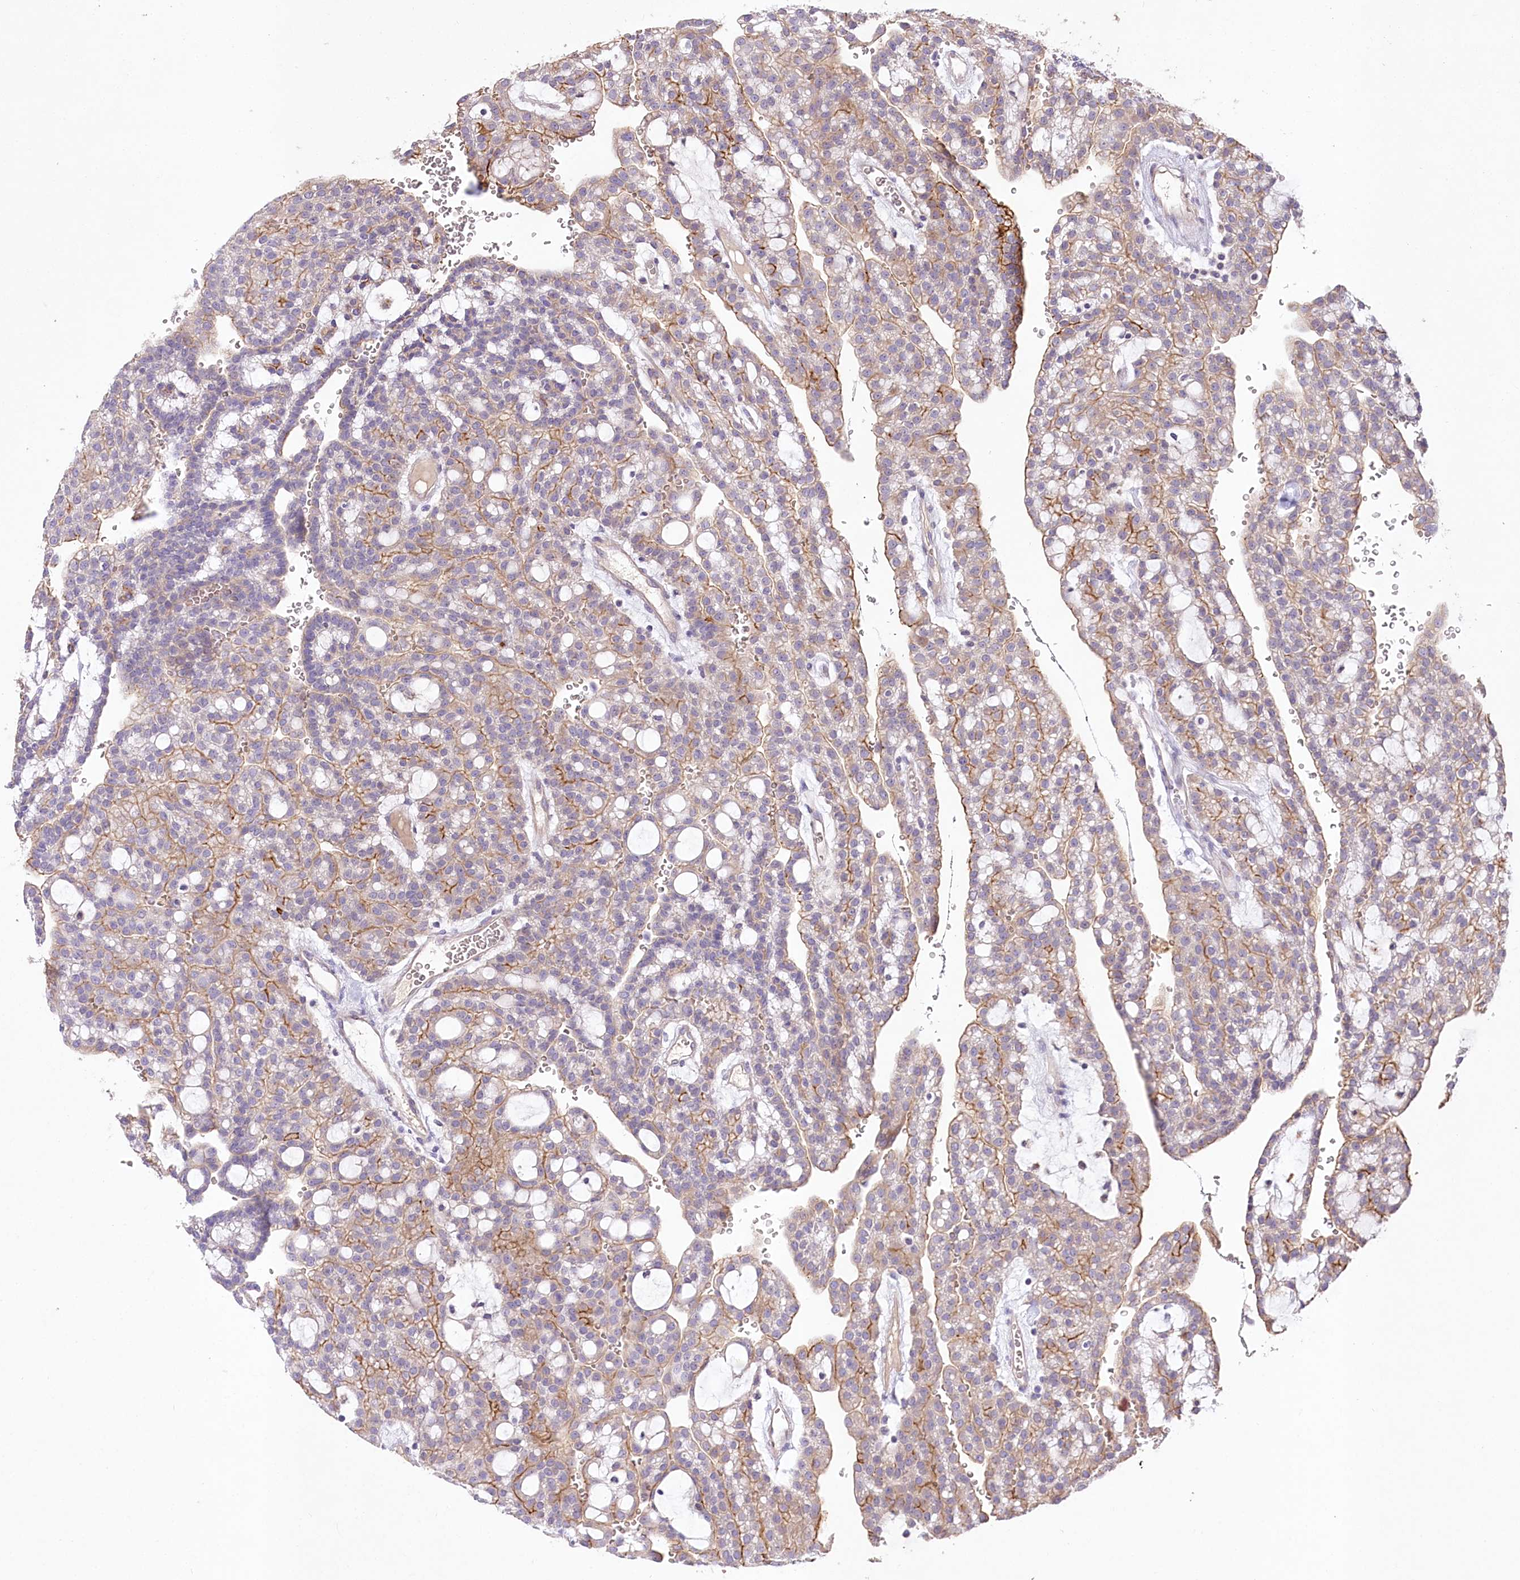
{"staining": {"intensity": "moderate", "quantity": "25%-75%", "location": "cytoplasmic/membranous"}, "tissue": "renal cancer", "cell_type": "Tumor cells", "image_type": "cancer", "snomed": [{"axis": "morphology", "description": "Adenocarcinoma, NOS"}, {"axis": "topography", "description": "Kidney"}], "caption": "Tumor cells reveal medium levels of moderate cytoplasmic/membranous positivity in about 25%-75% of cells in human renal cancer (adenocarcinoma).", "gene": "PBLD", "patient": {"sex": "male", "age": 63}}